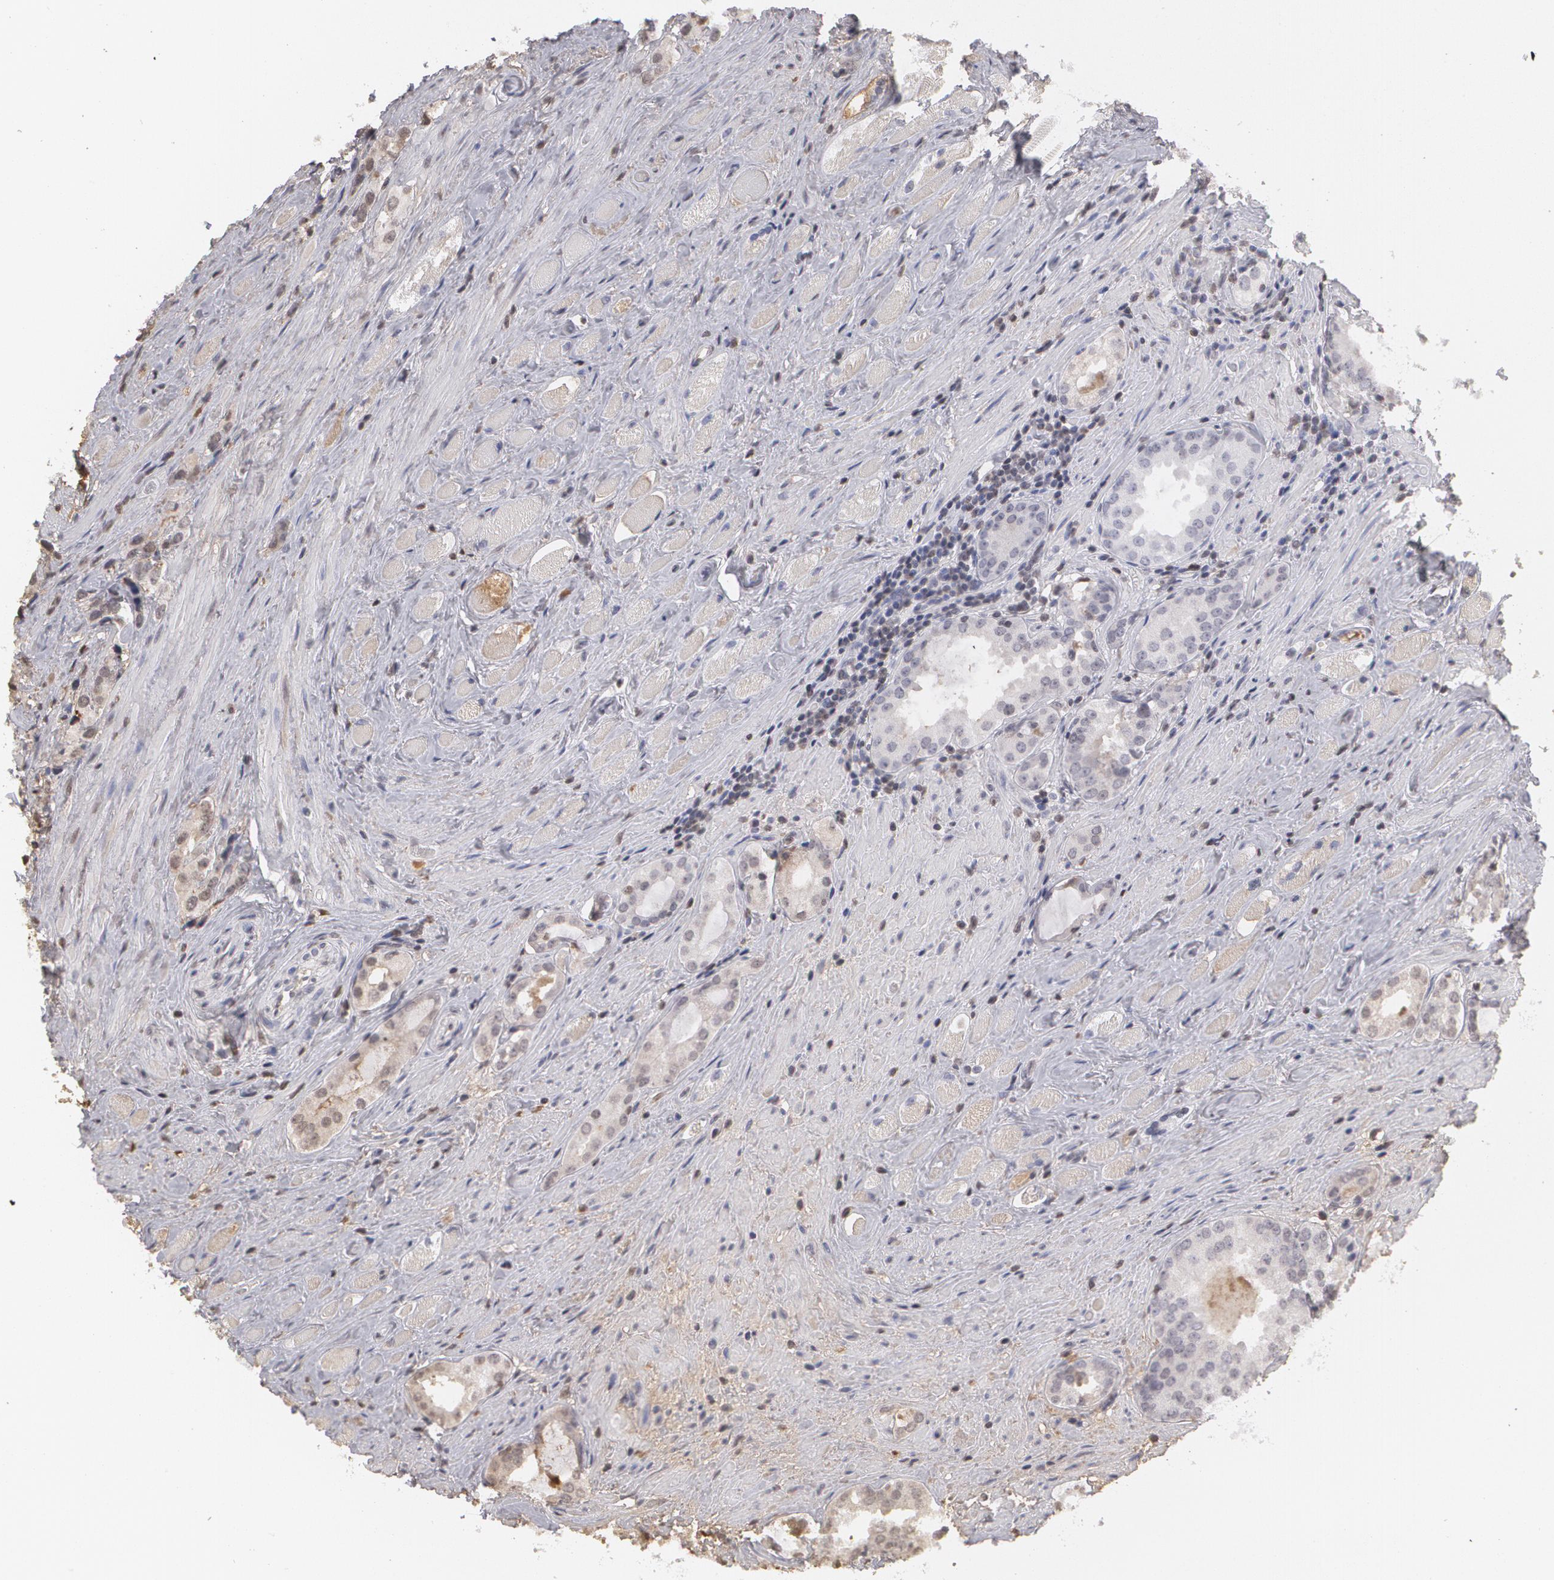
{"staining": {"intensity": "weak", "quantity": "25%-75%", "location": "cytoplasmic/membranous"}, "tissue": "prostate cancer", "cell_type": "Tumor cells", "image_type": "cancer", "snomed": [{"axis": "morphology", "description": "Adenocarcinoma, Medium grade"}, {"axis": "topography", "description": "Prostate"}], "caption": "This is an image of IHC staining of prostate medium-grade adenocarcinoma, which shows weak expression in the cytoplasmic/membranous of tumor cells.", "gene": "SERPINA1", "patient": {"sex": "male", "age": 73}}